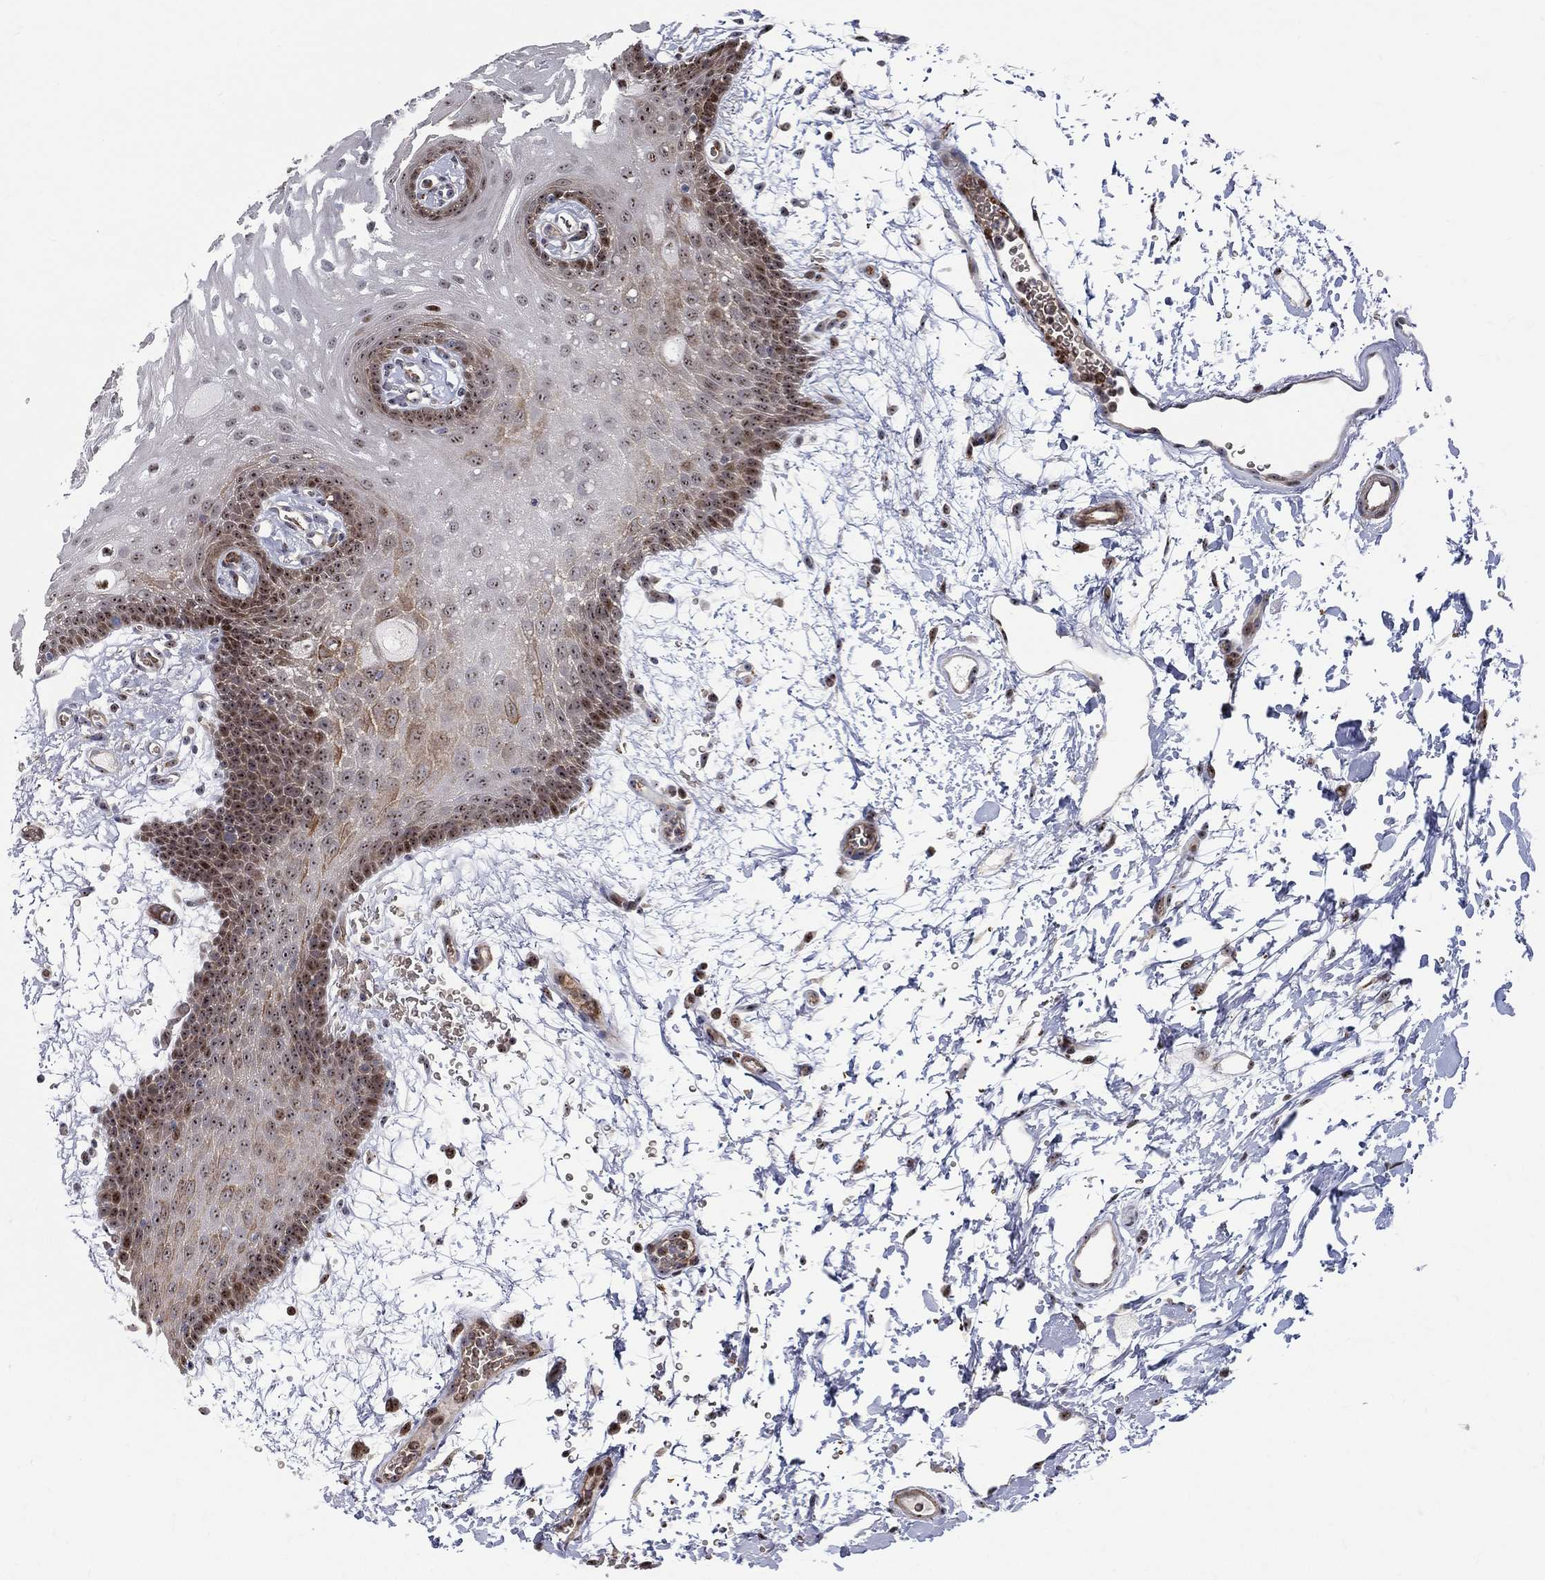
{"staining": {"intensity": "moderate", "quantity": "<25%", "location": "cytoplasmic/membranous,nuclear"}, "tissue": "oral mucosa", "cell_type": "Squamous epithelial cells", "image_type": "normal", "snomed": [{"axis": "morphology", "description": "Normal tissue, NOS"}, {"axis": "topography", "description": "Oral tissue"}, {"axis": "topography", "description": "Head-Neck"}], "caption": "Oral mucosa stained for a protein reveals moderate cytoplasmic/membranous,nuclear positivity in squamous epithelial cells. (IHC, brightfield microscopy, high magnification).", "gene": "VHL", "patient": {"sex": "male", "age": 65}}